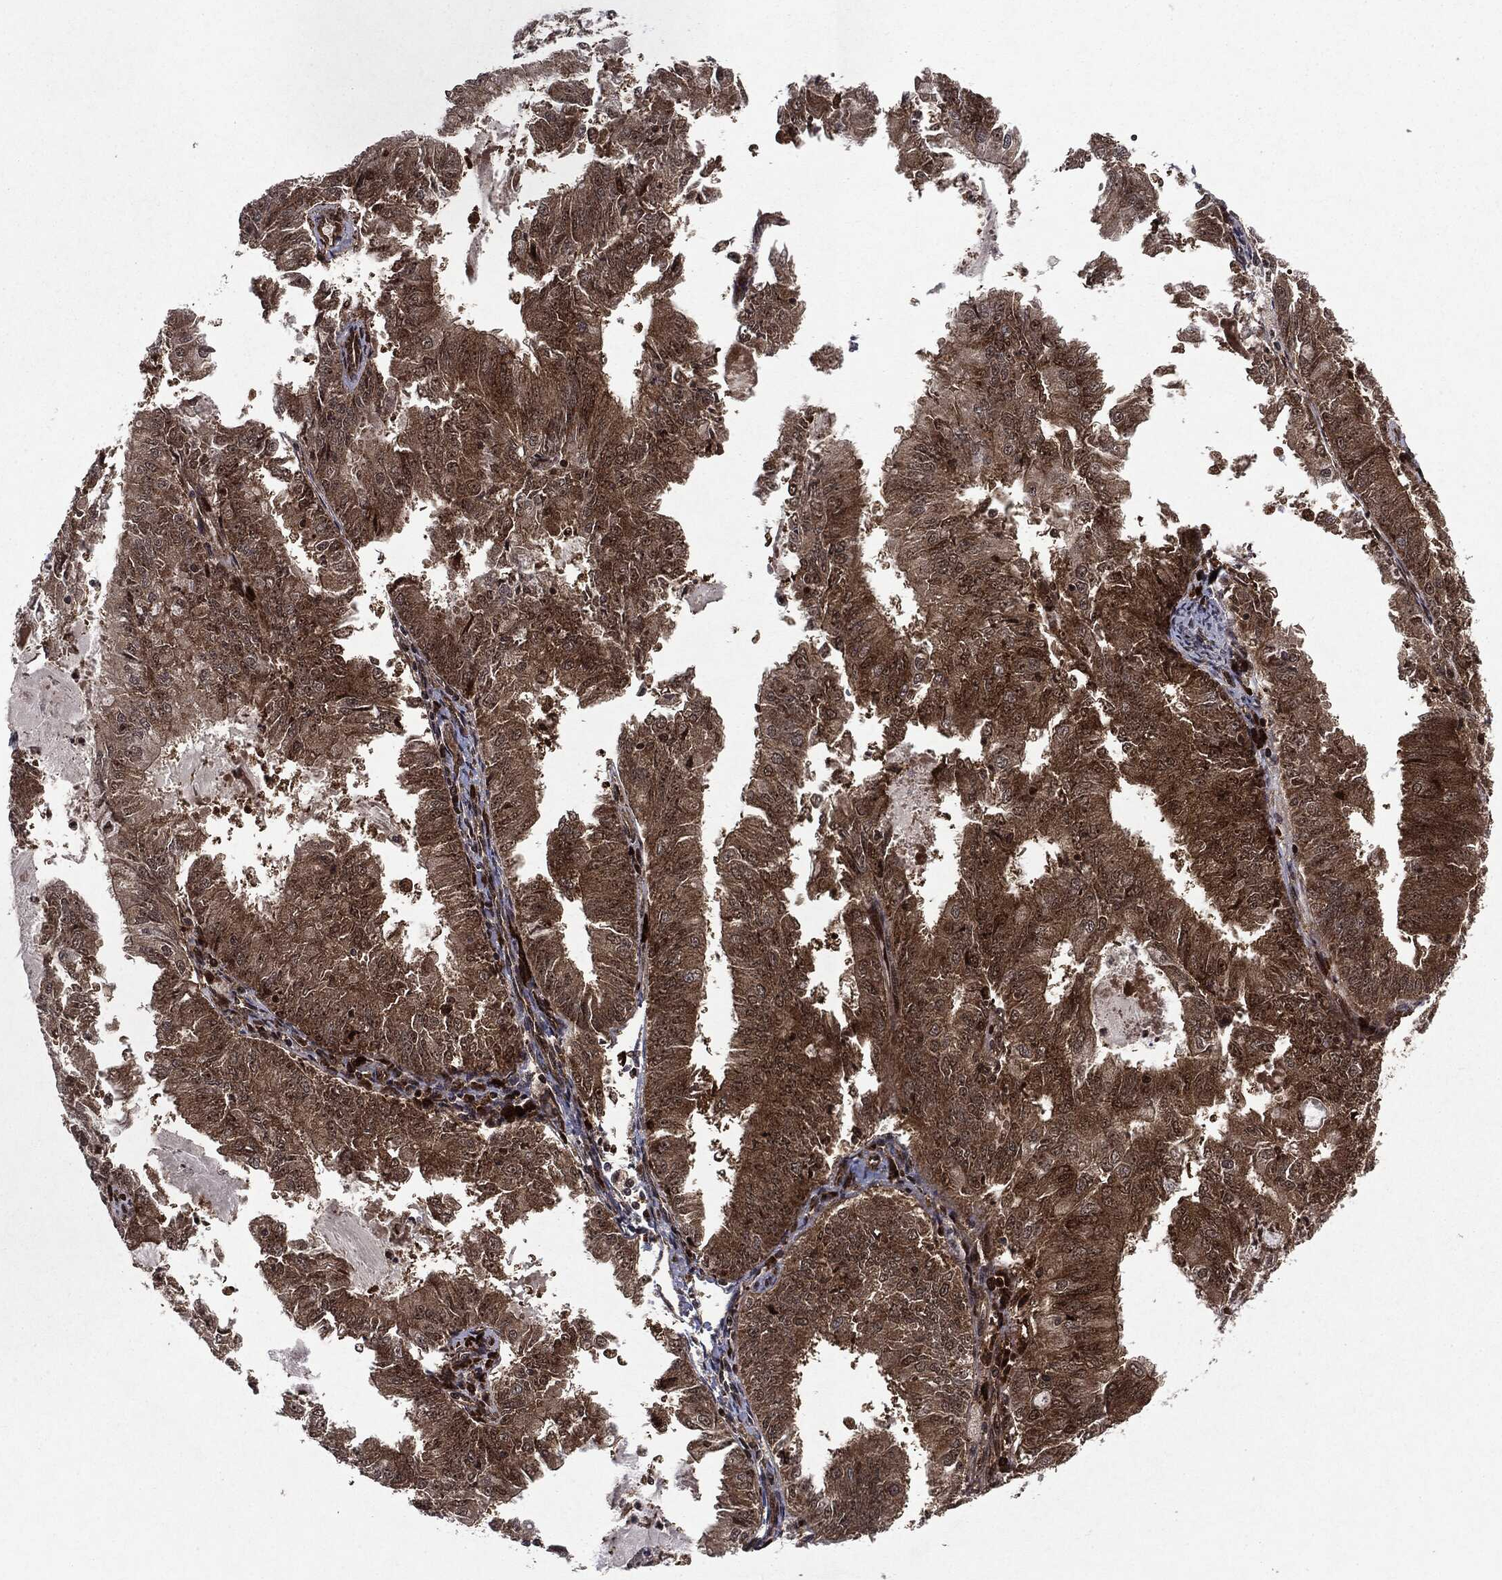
{"staining": {"intensity": "moderate", "quantity": ">75%", "location": "cytoplasmic/membranous"}, "tissue": "endometrial cancer", "cell_type": "Tumor cells", "image_type": "cancer", "snomed": [{"axis": "morphology", "description": "Adenocarcinoma, NOS"}, {"axis": "topography", "description": "Endometrium"}], "caption": "Adenocarcinoma (endometrial) stained with a protein marker demonstrates moderate staining in tumor cells.", "gene": "OTUB1", "patient": {"sex": "female", "age": 57}}